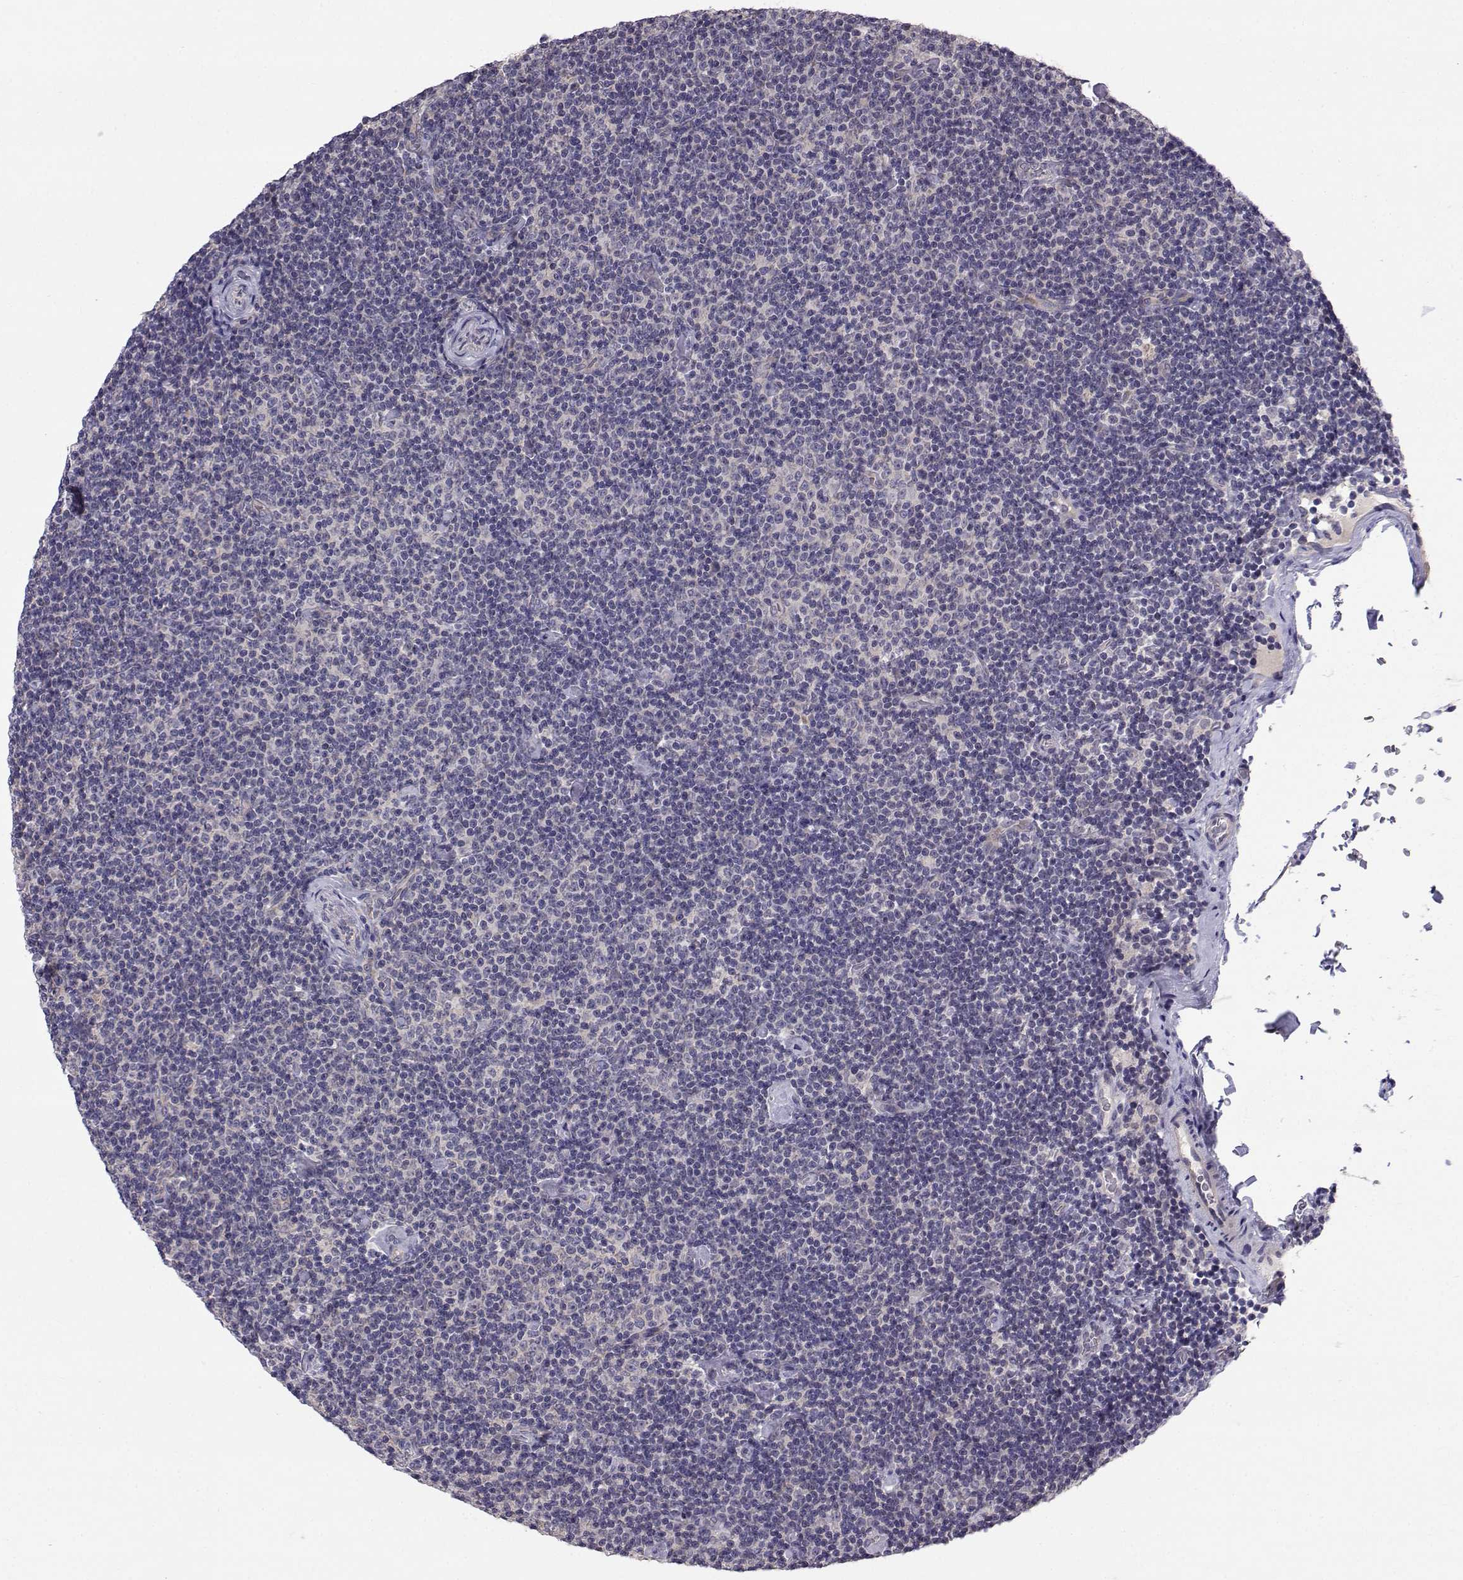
{"staining": {"intensity": "negative", "quantity": "none", "location": "none"}, "tissue": "lymphoma", "cell_type": "Tumor cells", "image_type": "cancer", "snomed": [{"axis": "morphology", "description": "Malignant lymphoma, non-Hodgkin's type, Low grade"}, {"axis": "topography", "description": "Lymph node"}], "caption": "Protein analysis of lymphoma shows no significant staining in tumor cells.", "gene": "PEX5L", "patient": {"sex": "male", "age": 81}}